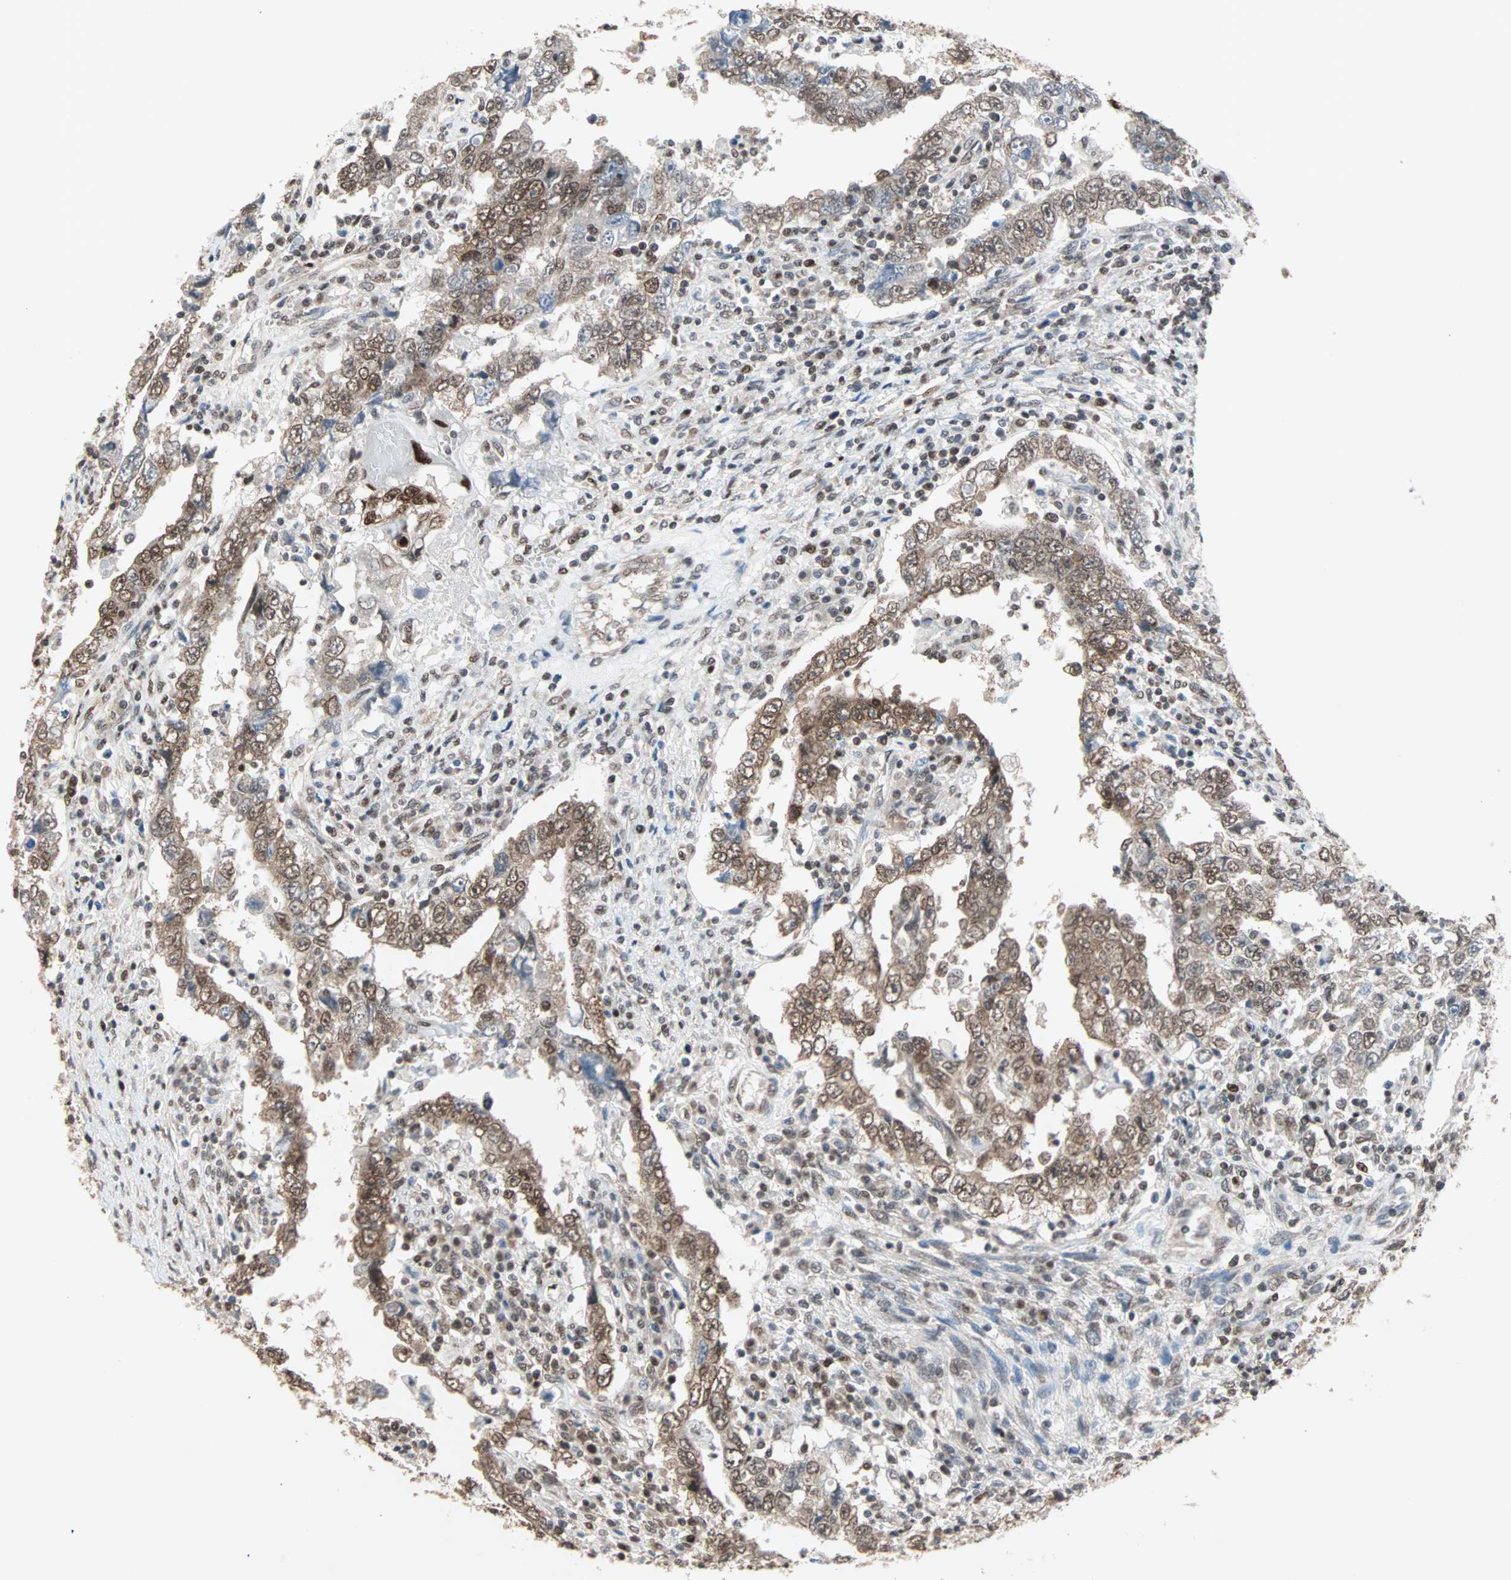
{"staining": {"intensity": "moderate", "quantity": ">75%", "location": "nuclear"}, "tissue": "testis cancer", "cell_type": "Tumor cells", "image_type": "cancer", "snomed": [{"axis": "morphology", "description": "Carcinoma, Embryonal, NOS"}, {"axis": "topography", "description": "Testis"}], "caption": "Immunohistochemical staining of testis embryonal carcinoma reveals moderate nuclear protein staining in approximately >75% of tumor cells.", "gene": "DAZAP1", "patient": {"sex": "male", "age": 26}}